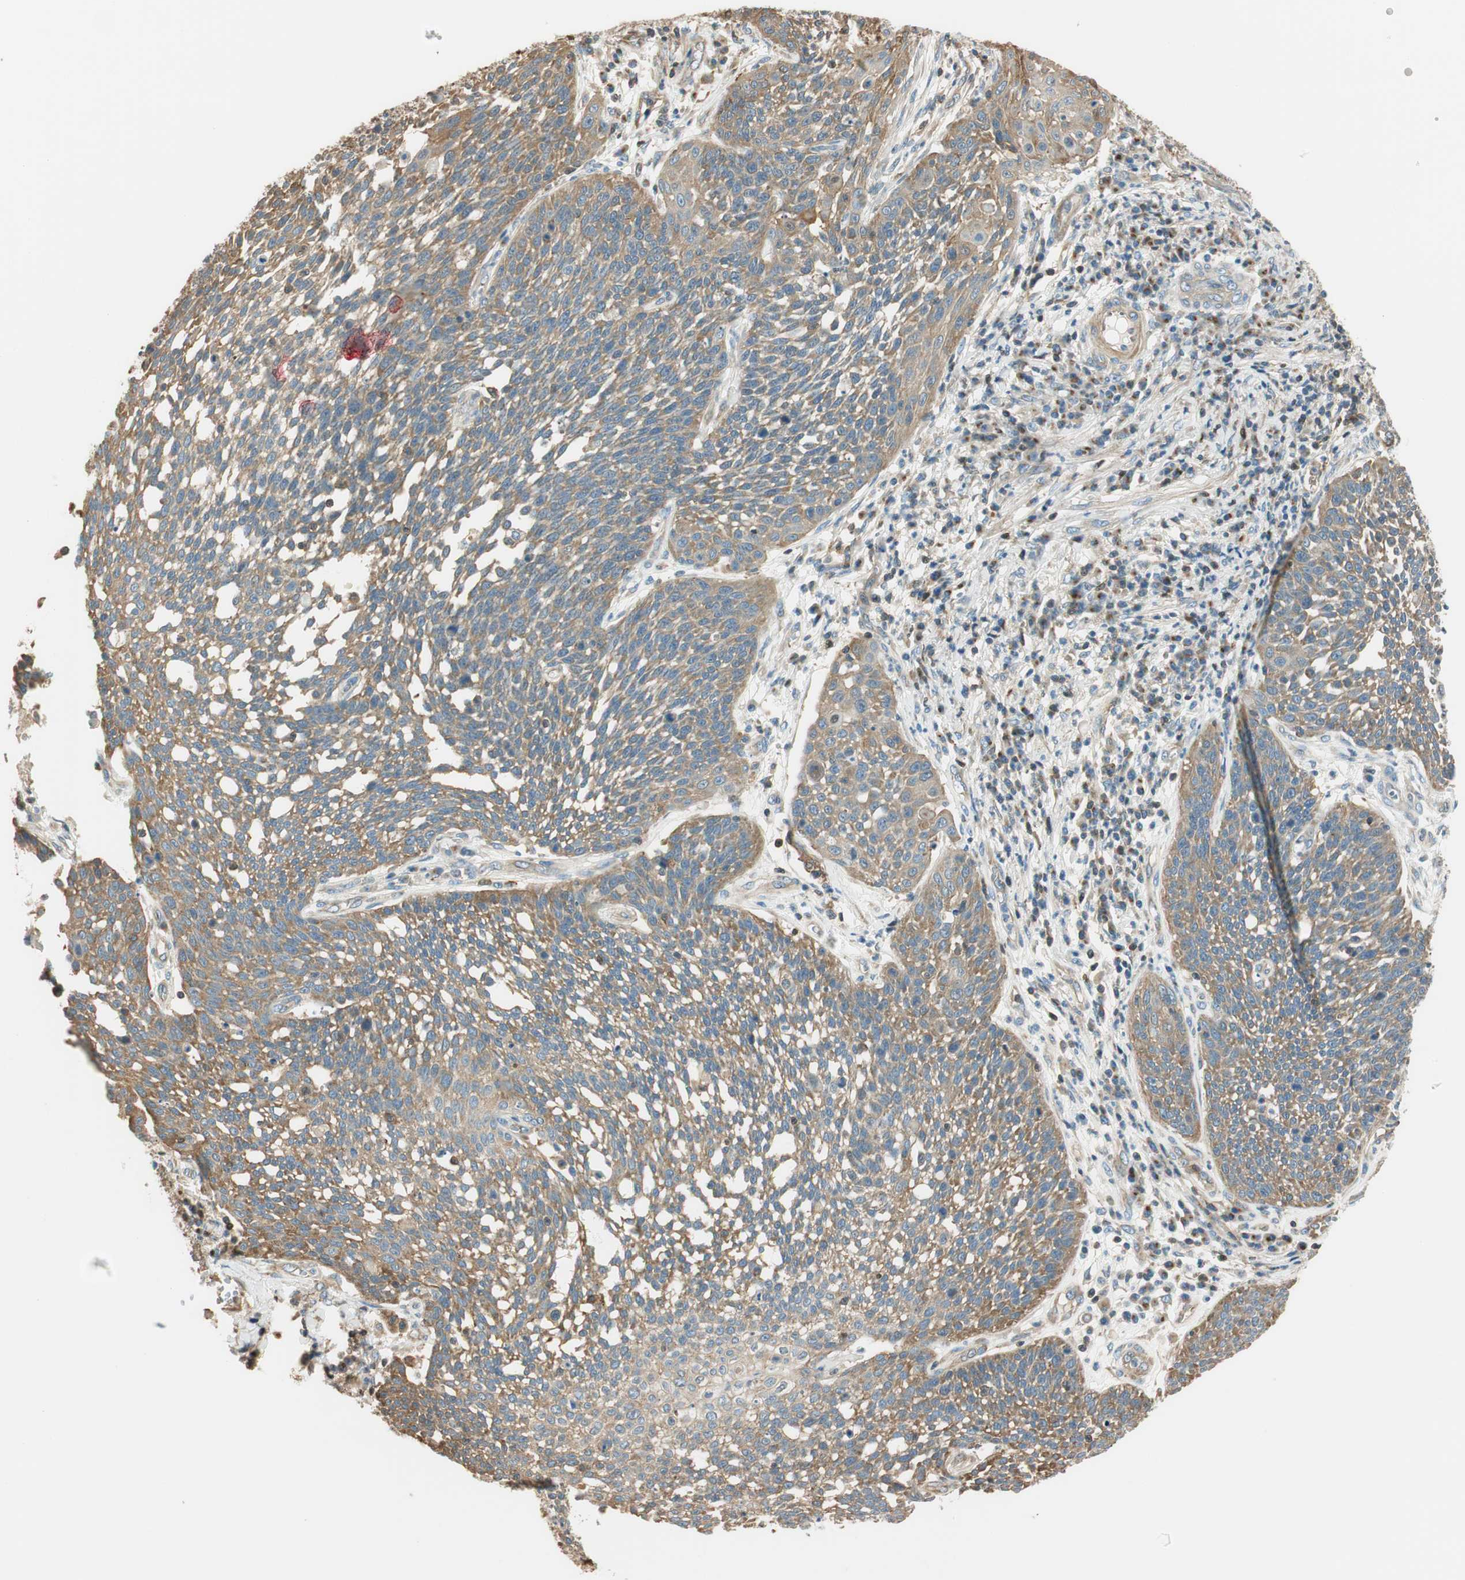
{"staining": {"intensity": "moderate", "quantity": ">75%", "location": "cytoplasmic/membranous"}, "tissue": "cervical cancer", "cell_type": "Tumor cells", "image_type": "cancer", "snomed": [{"axis": "morphology", "description": "Squamous cell carcinoma, NOS"}, {"axis": "topography", "description": "Cervix"}], "caption": "Cervical cancer (squamous cell carcinoma) stained with a brown dye demonstrates moderate cytoplasmic/membranous positive staining in about >75% of tumor cells.", "gene": "PI4K2B", "patient": {"sex": "female", "age": 34}}